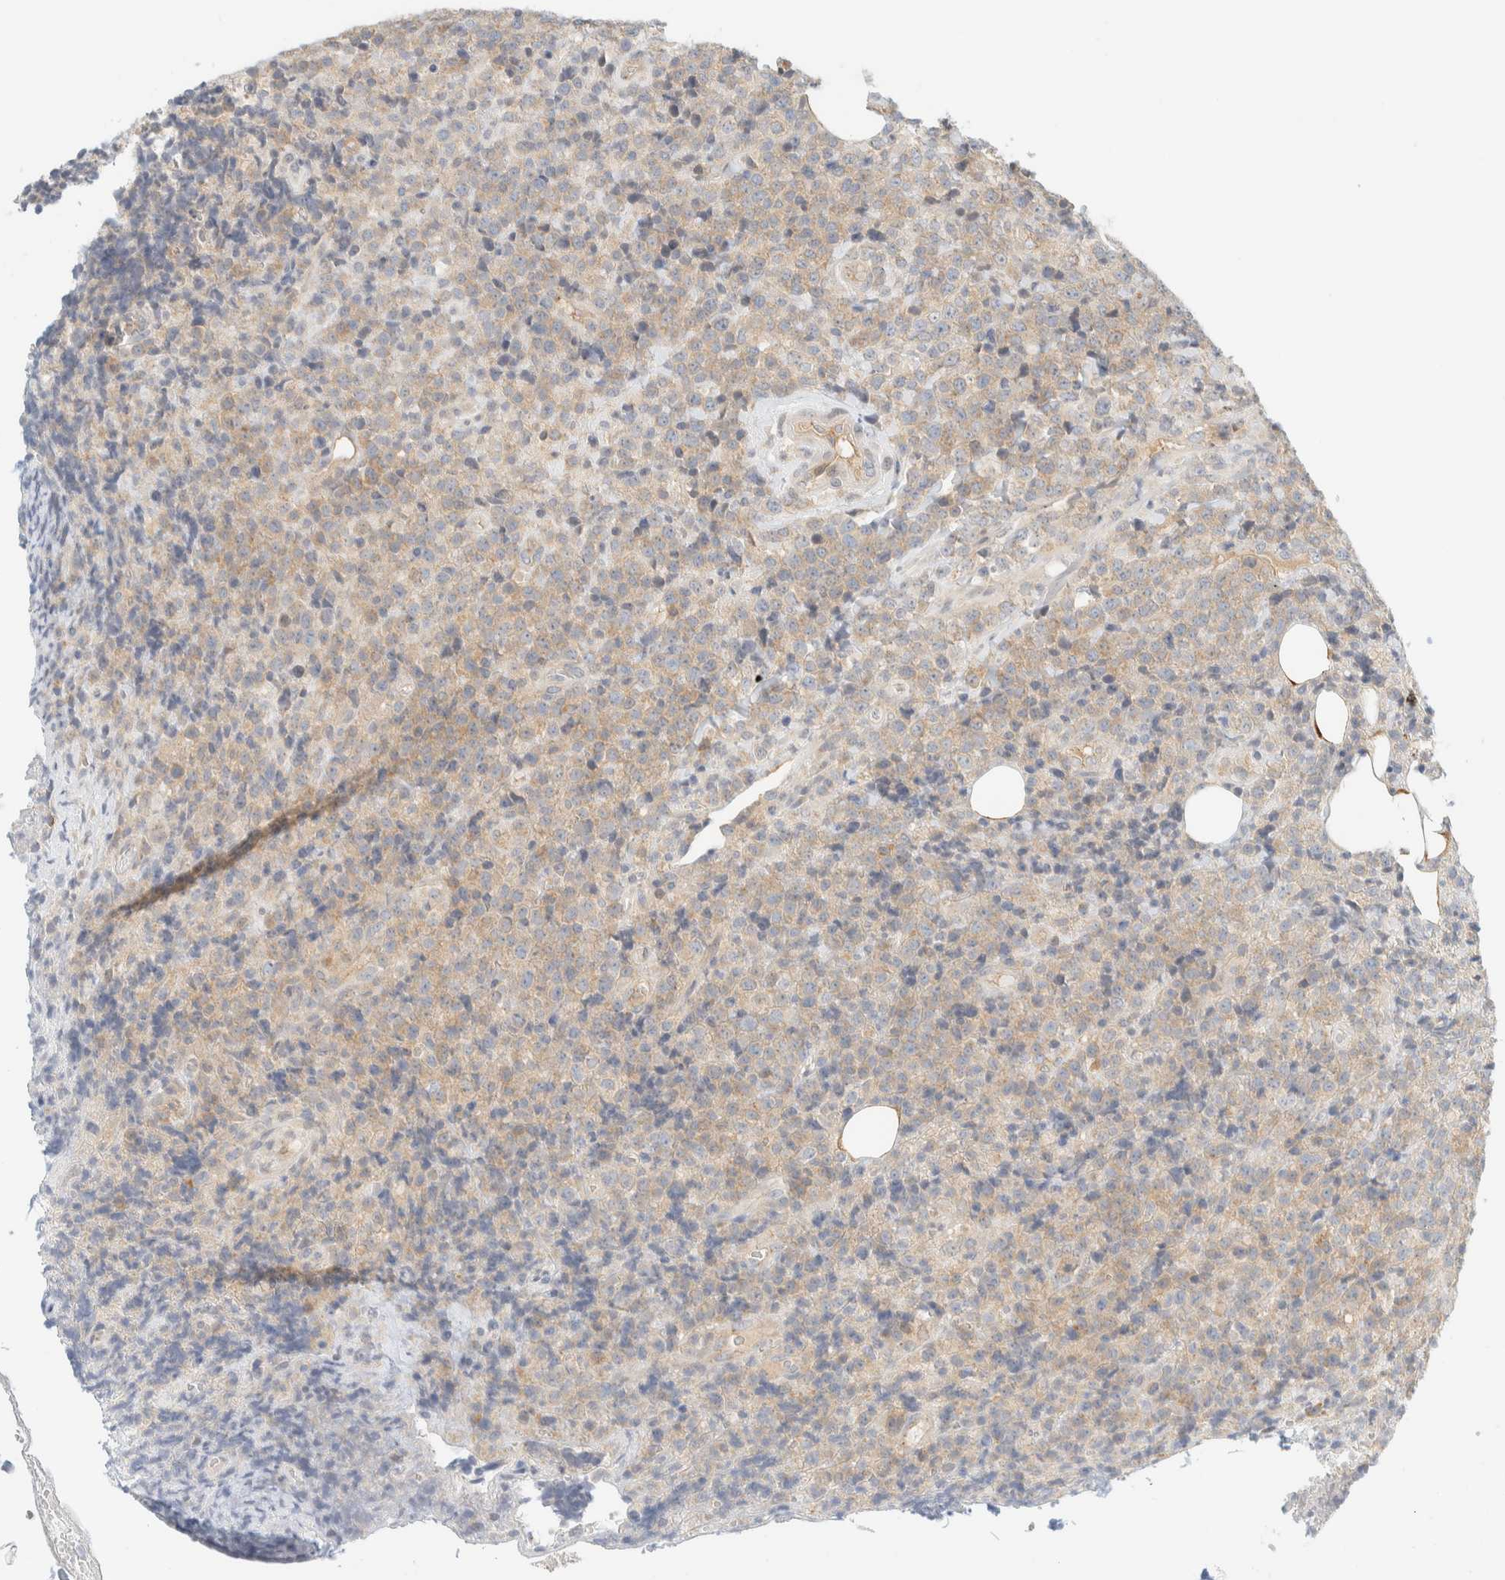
{"staining": {"intensity": "weak", "quantity": "25%-75%", "location": "cytoplasmic/membranous"}, "tissue": "lymphoma", "cell_type": "Tumor cells", "image_type": "cancer", "snomed": [{"axis": "morphology", "description": "Malignant lymphoma, non-Hodgkin's type, High grade"}, {"axis": "topography", "description": "Lymph node"}], "caption": "Malignant lymphoma, non-Hodgkin's type (high-grade) stained with a brown dye exhibits weak cytoplasmic/membranous positive positivity in approximately 25%-75% of tumor cells.", "gene": "PCYT2", "patient": {"sex": "male", "age": 13}}